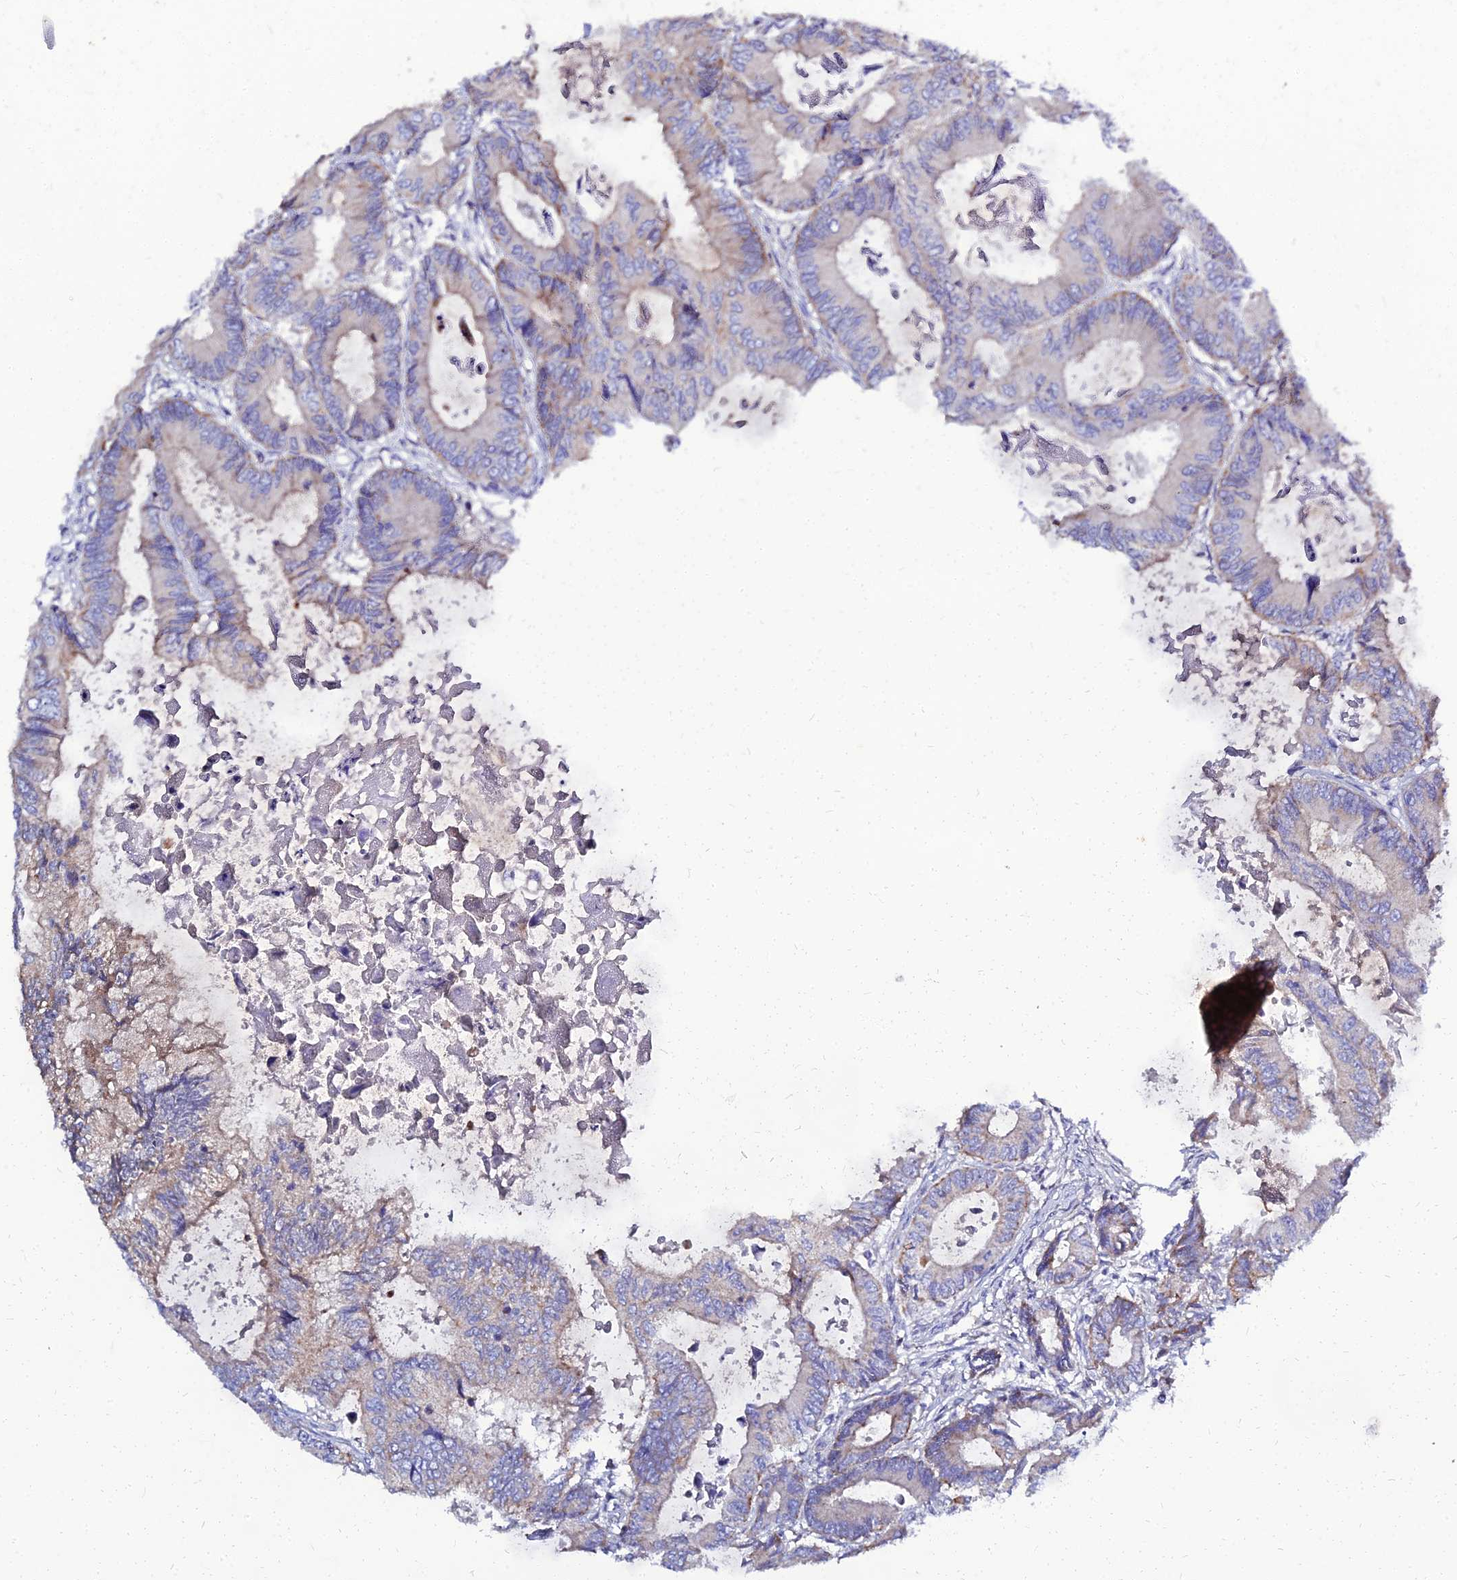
{"staining": {"intensity": "weak", "quantity": "<25%", "location": "cytoplasmic/membranous"}, "tissue": "colorectal cancer", "cell_type": "Tumor cells", "image_type": "cancer", "snomed": [{"axis": "morphology", "description": "Adenocarcinoma, NOS"}, {"axis": "topography", "description": "Colon"}], "caption": "Immunohistochemistry (IHC) of colorectal cancer (adenocarcinoma) shows no staining in tumor cells.", "gene": "NPY", "patient": {"sex": "male", "age": 85}}